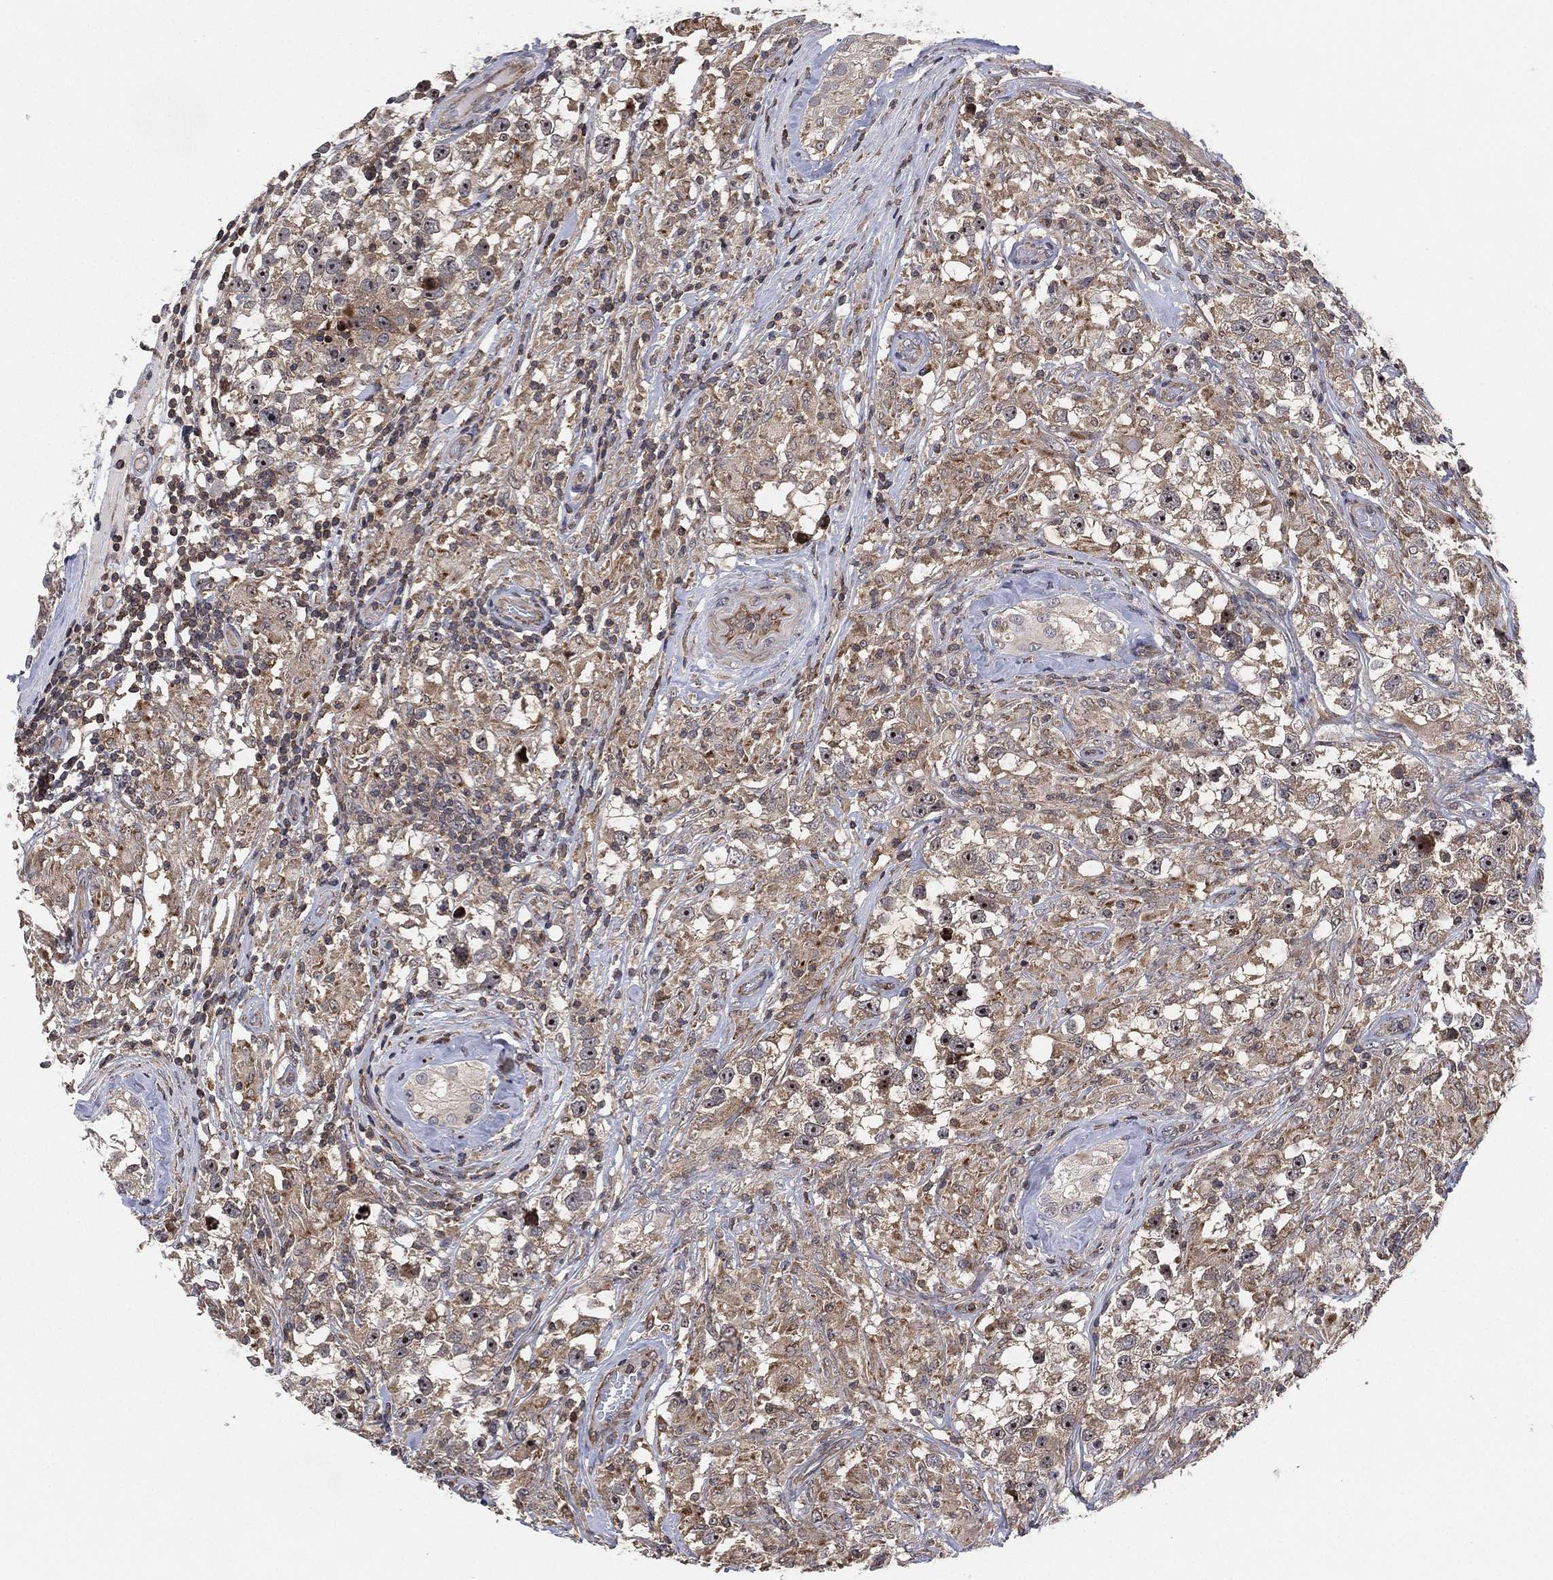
{"staining": {"intensity": "weak", "quantity": "25%-75%", "location": "cytoplasmic/membranous"}, "tissue": "testis cancer", "cell_type": "Tumor cells", "image_type": "cancer", "snomed": [{"axis": "morphology", "description": "Seminoma, NOS"}, {"axis": "topography", "description": "Testis"}], "caption": "A low amount of weak cytoplasmic/membranous staining is seen in about 25%-75% of tumor cells in testis seminoma tissue.", "gene": "TMCO1", "patient": {"sex": "male", "age": 46}}